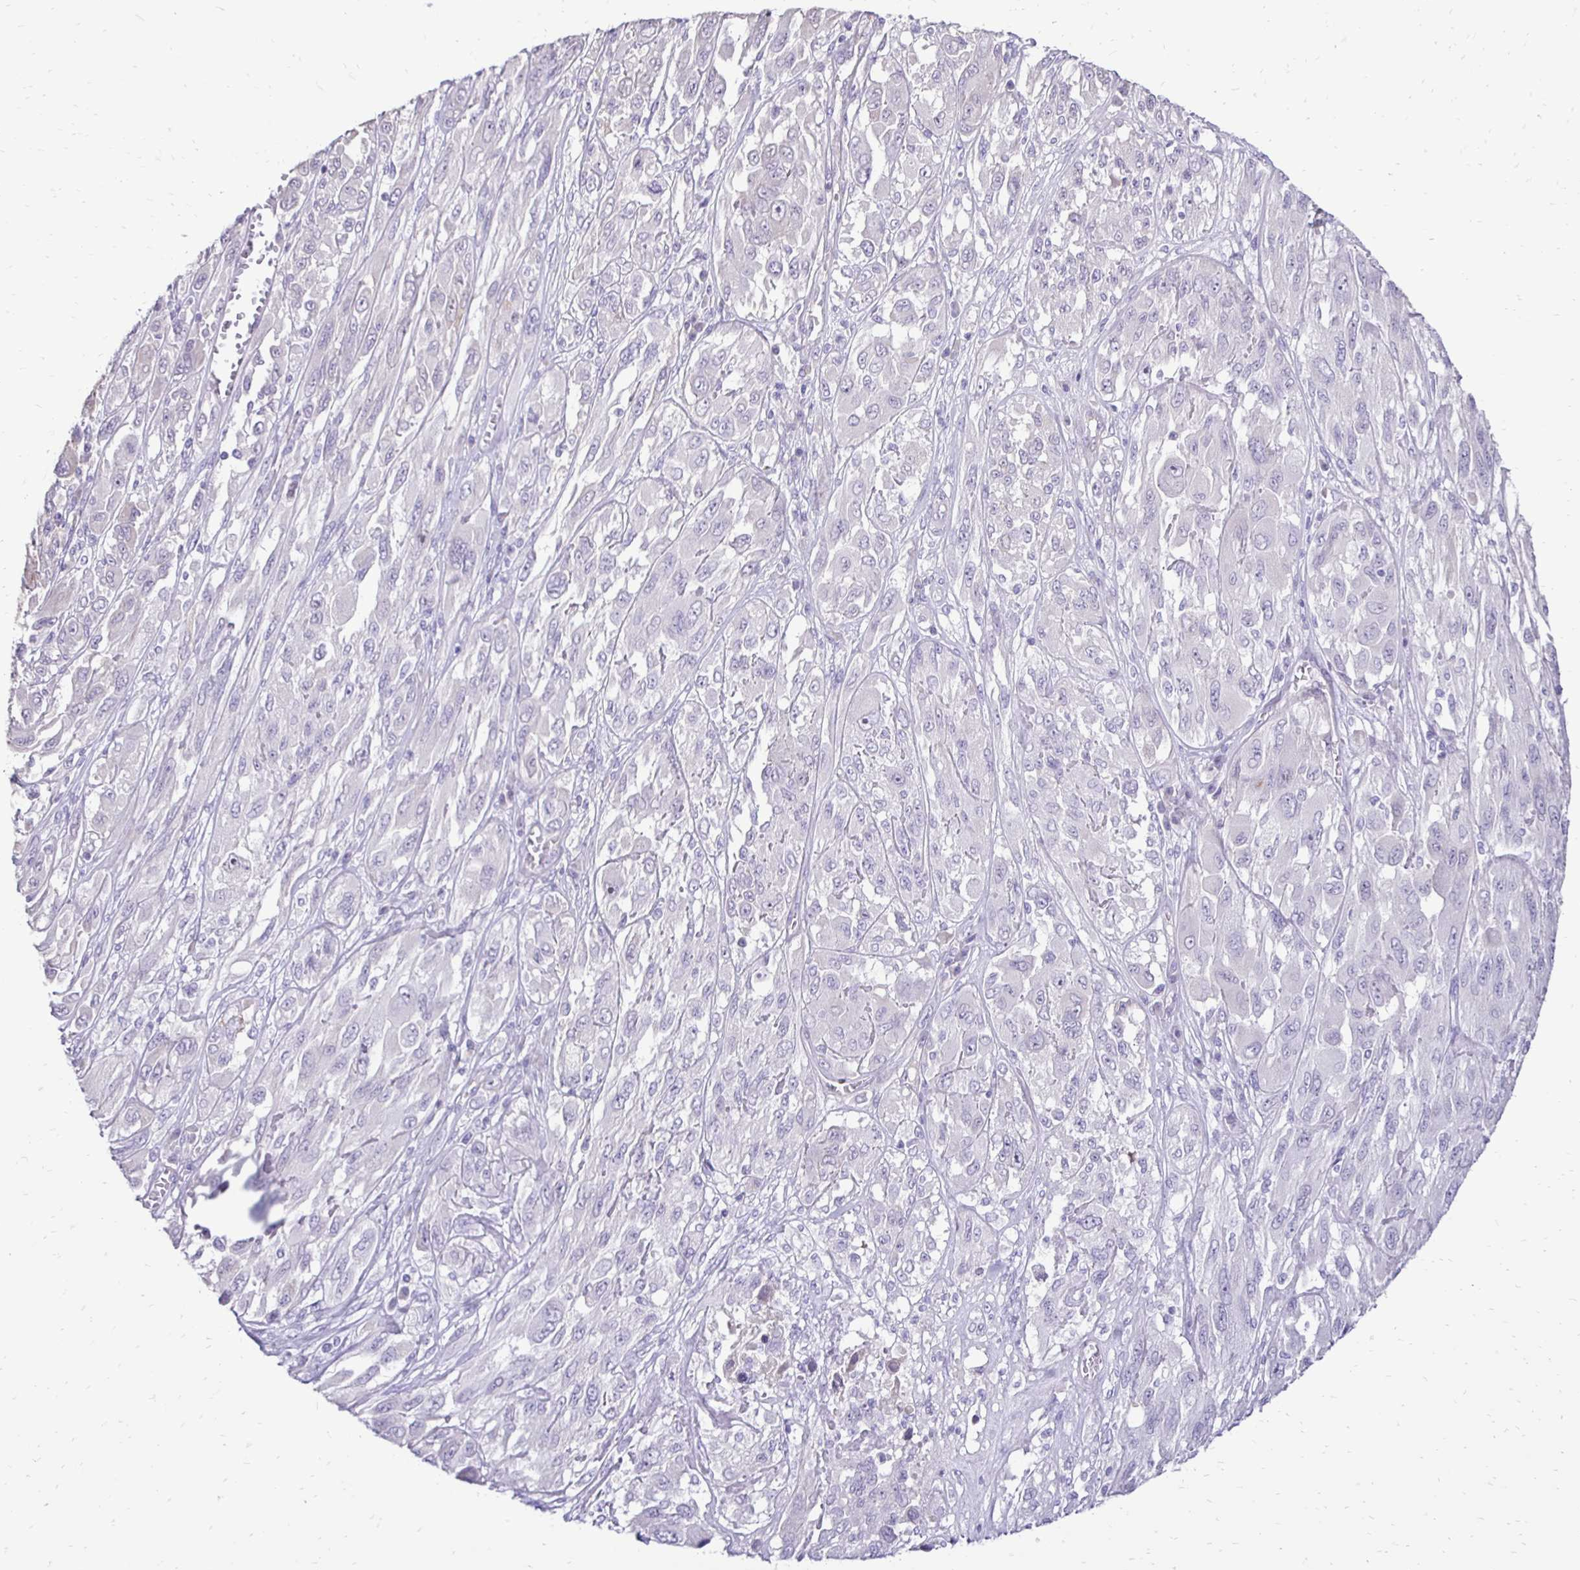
{"staining": {"intensity": "negative", "quantity": "none", "location": "none"}, "tissue": "melanoma", "cell_type": "Tumor cells", "image_type": "cancer", "snomed": [{"axis": "morphology", "description": "Malignant melanoma, NOS"}, {"axis": "topography", "description": "Skin"}], "caption": "There is no significant staining in tumor cells of melanoma.", "gene": "GAS2", "patient": {"sex": "female", "age": 91}}